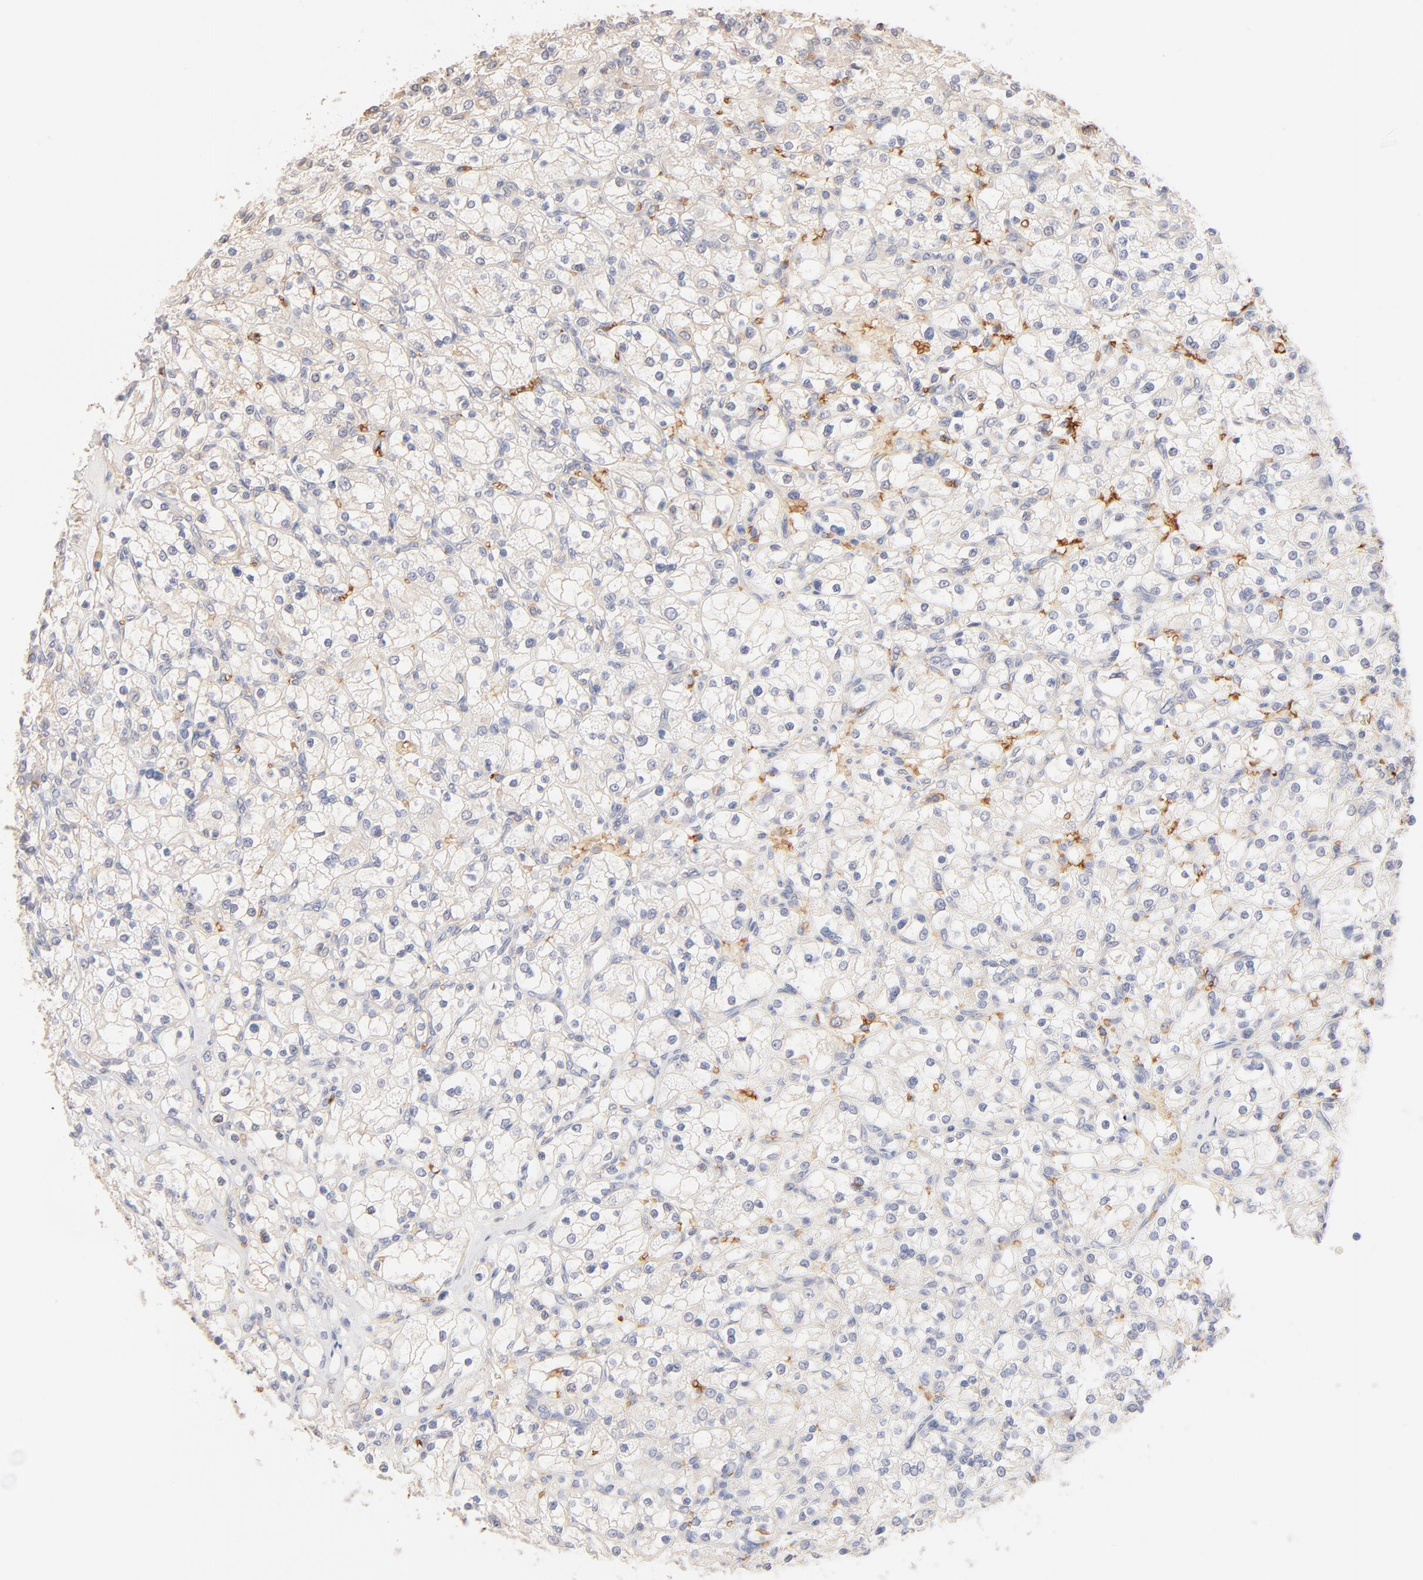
{"staining": {"intensity": "weak", "quantity": ">75%", "location": "cytoplasmic/membranous"}, "tissue": "renal cancer", "cell_type": "Tumor cells", "image_type": "cancer", "snomed": [{"axis": "morphology", "description": "Adenocarcinoma, NOS"}, {"axis": "topography", "description": "Kidney"}], "caption": "Immunohistochemistry (IHC) photomicrograph of human adenocarcinoma (renal) stained for a protein (brown), which exhibits low levels of weak cytoplasmic/membranous positivity in about >75% of tumor cells.", "gene": "SPTB", "patient": {"sex": "female", "age": 83}}